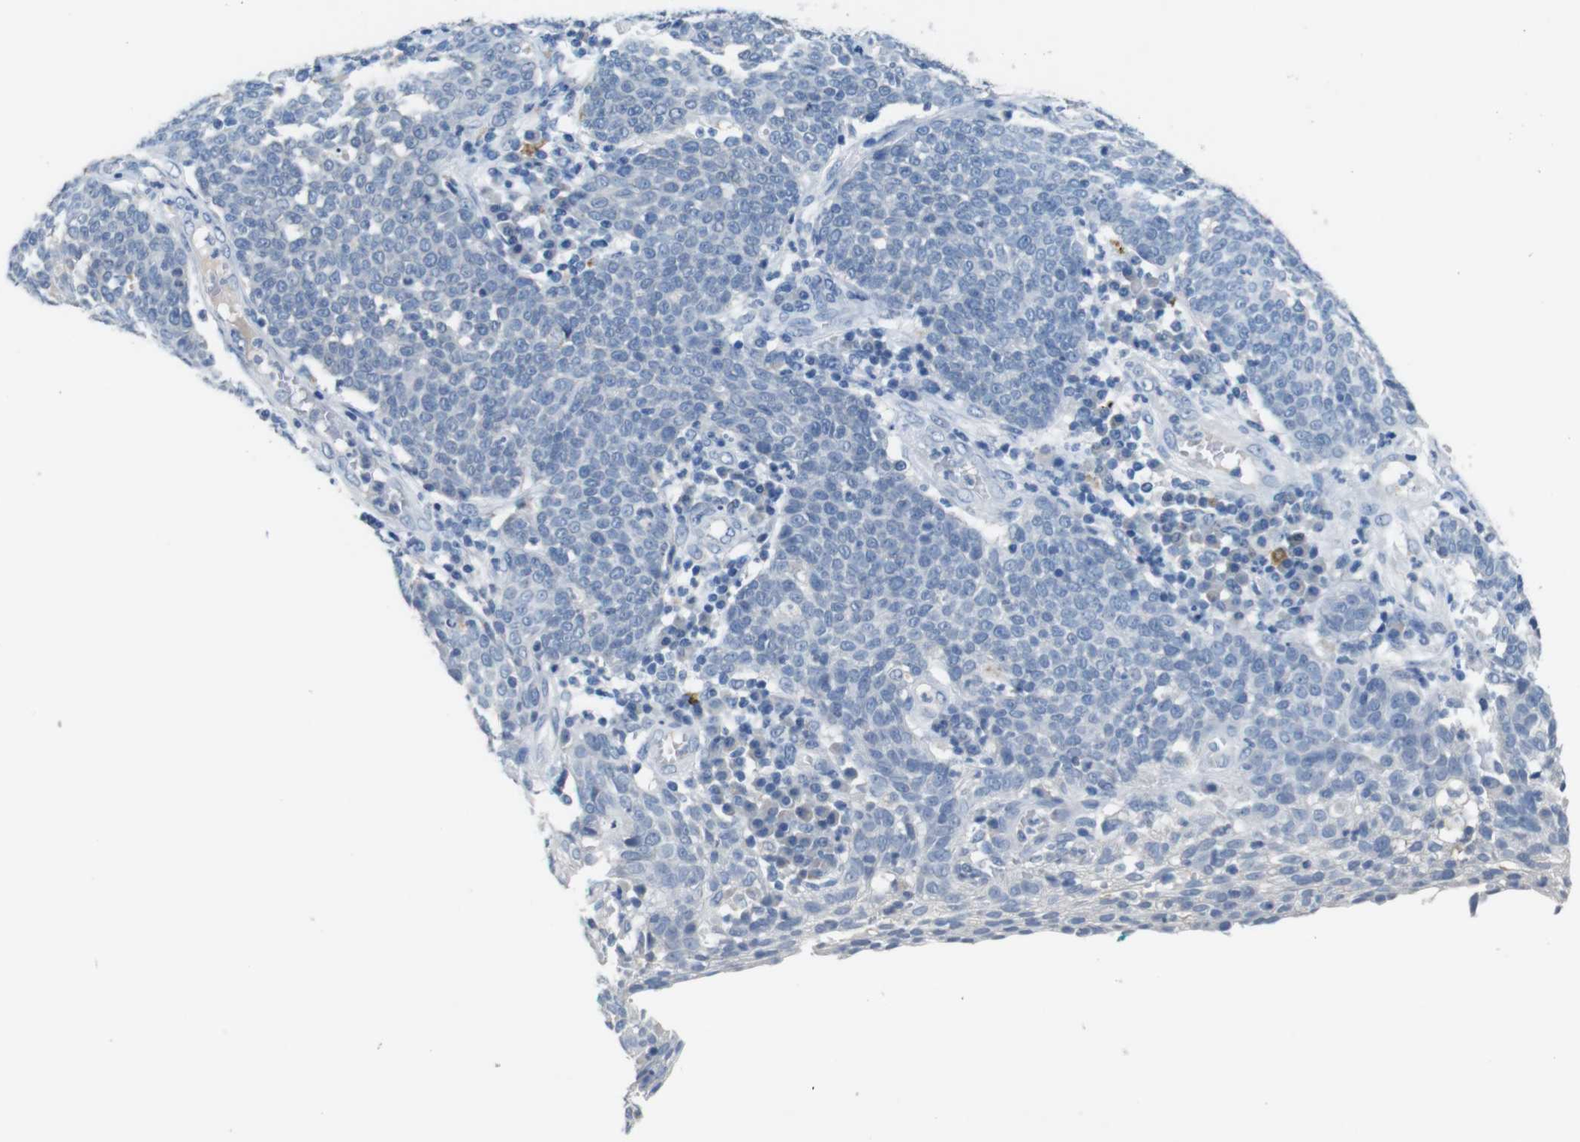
{"staining": {"intensity": "negative", "quantity": "none", "location": "none"}, "tissue": "cervical cancer", "cell_type": "Tumor cells", "image_type": "cancer", "snomed": [{"axis": "morphology", "description": "Squamous cell carcinoma, NOS"}, {"axis": "topography", "description": "Cervix"}], "caption": "Protein analysis of squamous cell carcinoma (cervical) reveals no significant positivity in tumor cells.", "gene": "SLC2A8", "patient": {"sex": "female", "age": 34}}